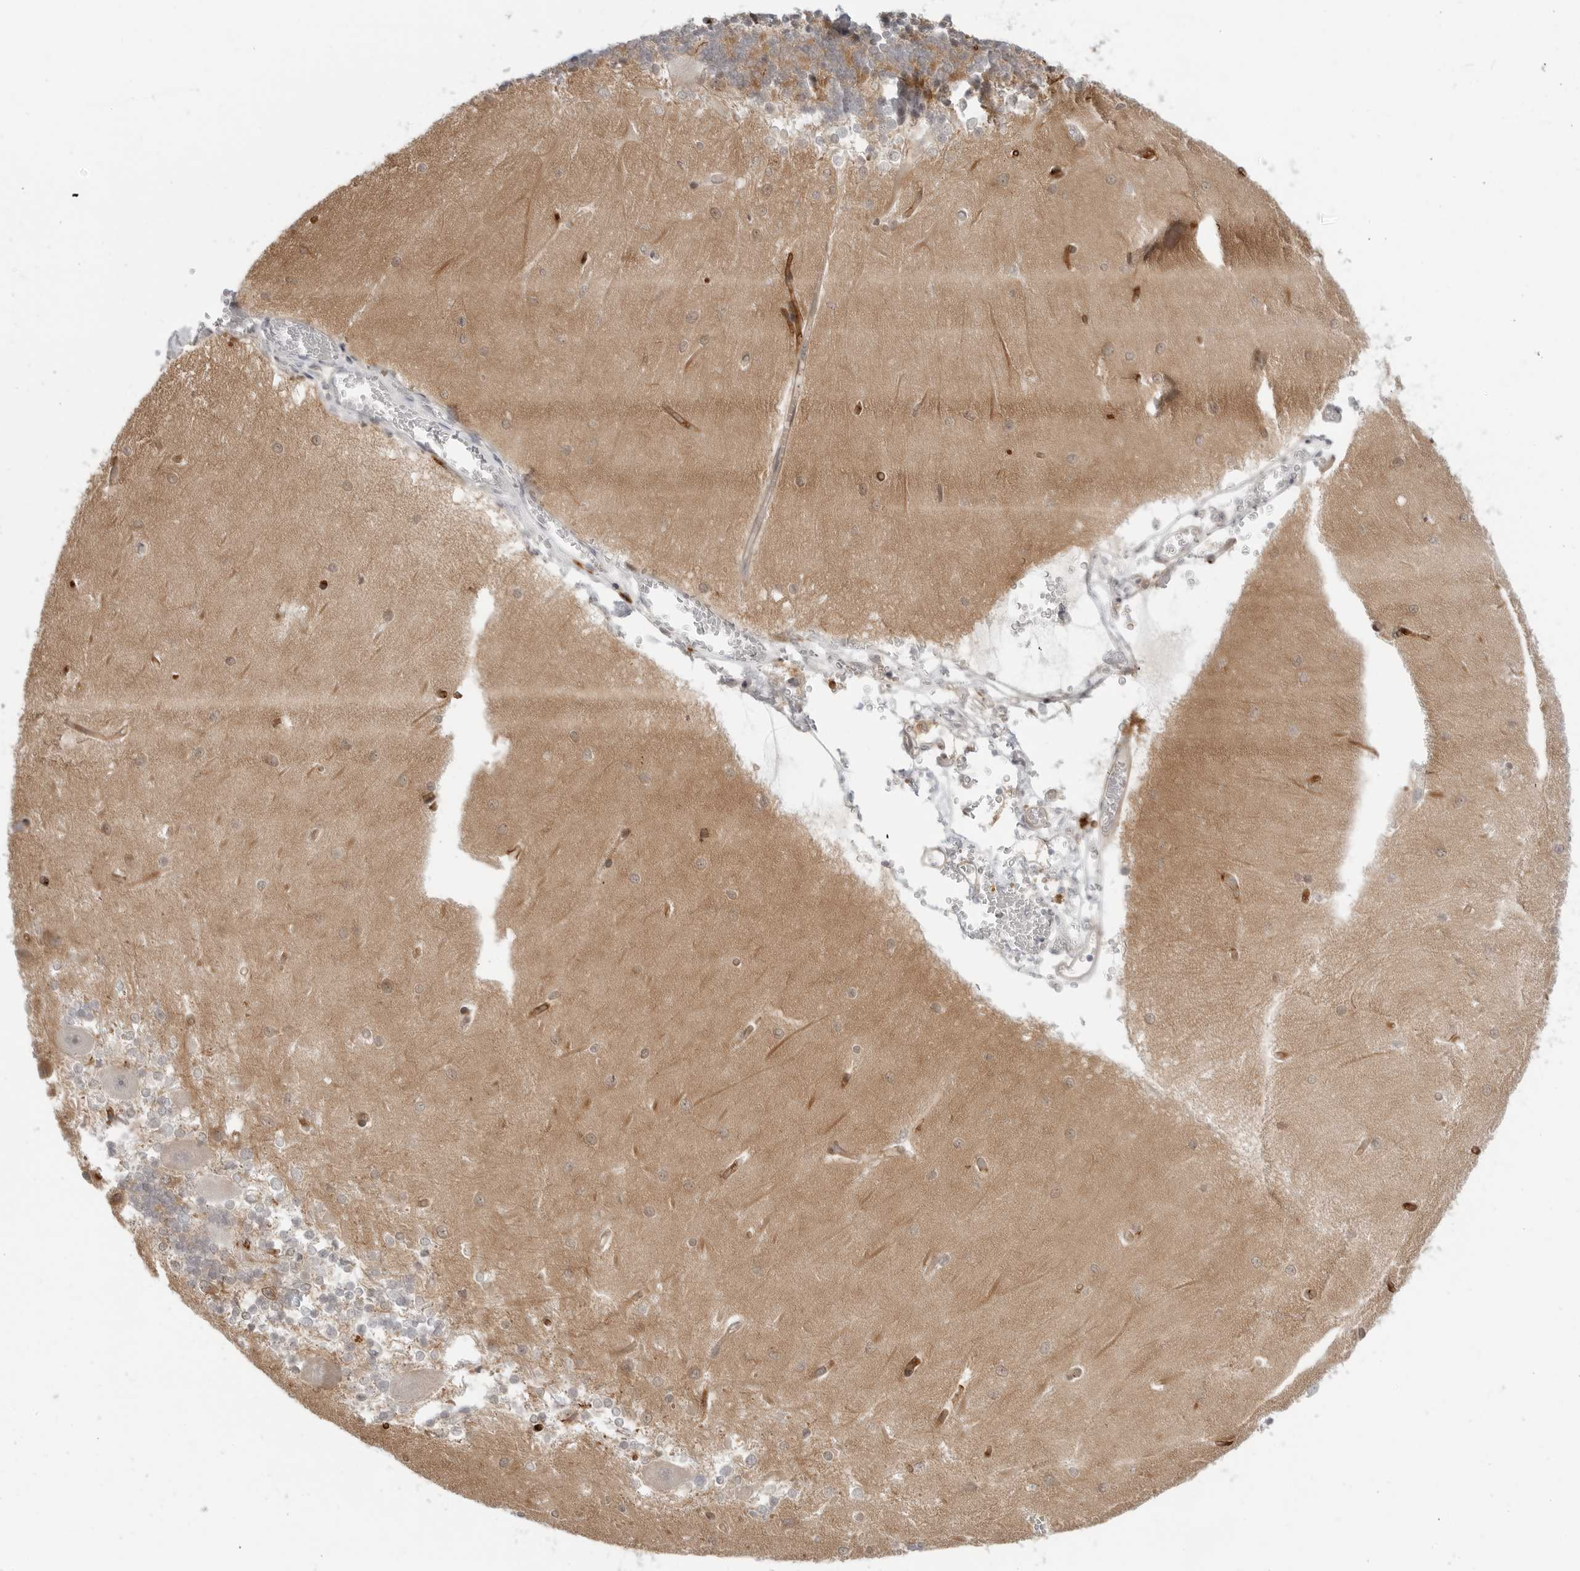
{"staining": {"intensity": "moderate", "quantity": "25%-75%", "location": "cytoplasmic/membranous"}, "tissue": "cerebellum", "cell_type": "Cells in granular layer", "image_type": "normal", "snomed": [{"axis": "morphology", "description": "Normal tissue, NOS"}, {"axis": "topography", "description": "Cerebellum"}], "caption": "Benign cerebellum reveals moderate cytoplasmic/membranous expression in about 25%-75% of cells in granular layer (Brightfield microscopy of DAB IHC at high magnification)..", "gene": "STXBP3", "patient": {"sex": "male", "age": 37}}